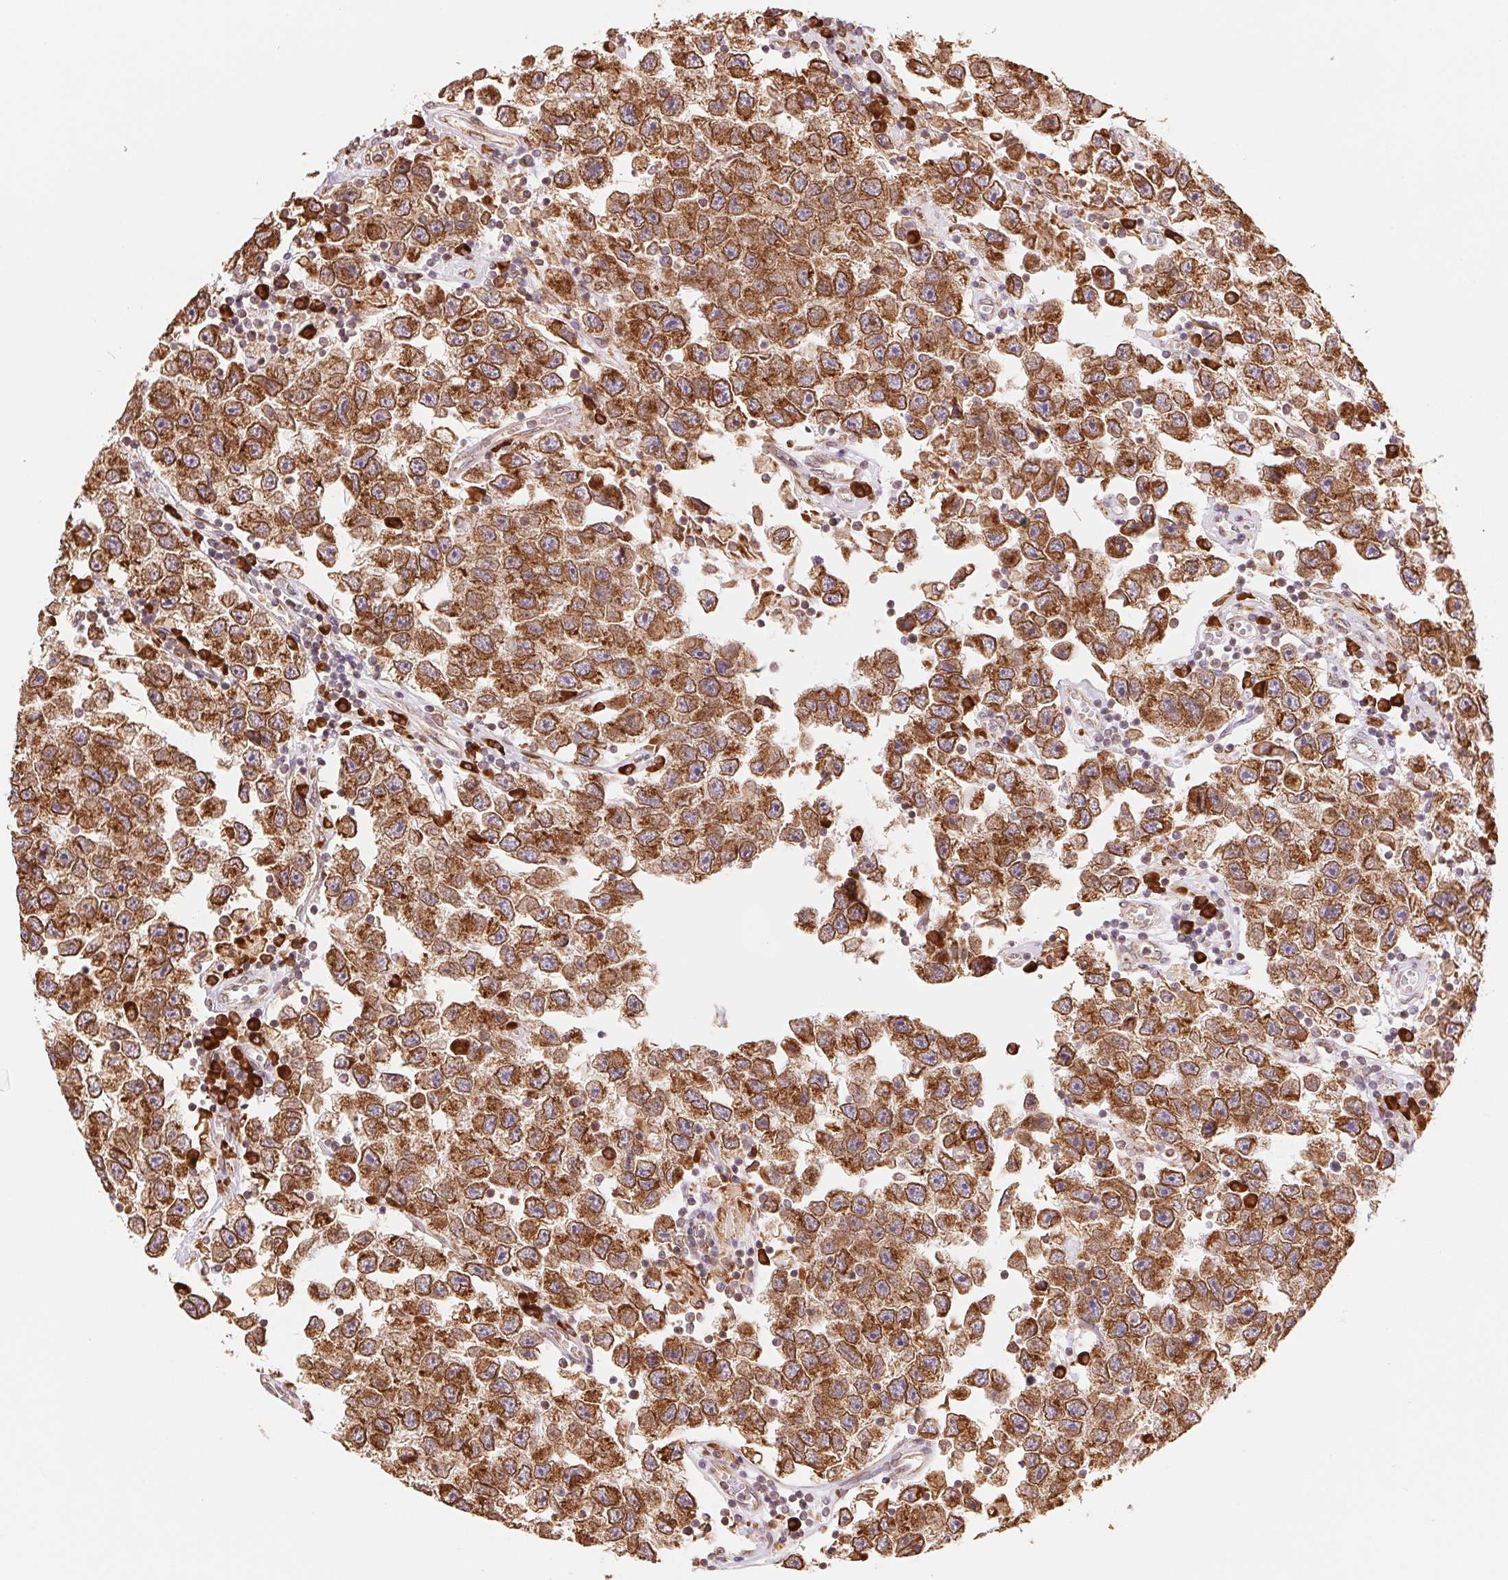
{"staining": {"intensity": "moderate", "quantity": ">75%", "location": "cytoplasmic/membranous,nuclear"}, "tissue": "testis cancer", "cell_type": "Tumor cells", "image_type": "cancer", "snomed": [{"axis": "morphology", "description": "Seminoma, NOS"}, {"axis": "topography", "description": "Testis"}], "caption": "Protein expression analysis of seminoma (testis) demonstrates moderate cytoplasmic/membranous and nuclear expression in approximately >75% of tumor cells. (brown staining indicates protein expression, while blue staining denotes nuclei).", "gene": "RPN1", "patient": {"sex": "male", "age": 26}}